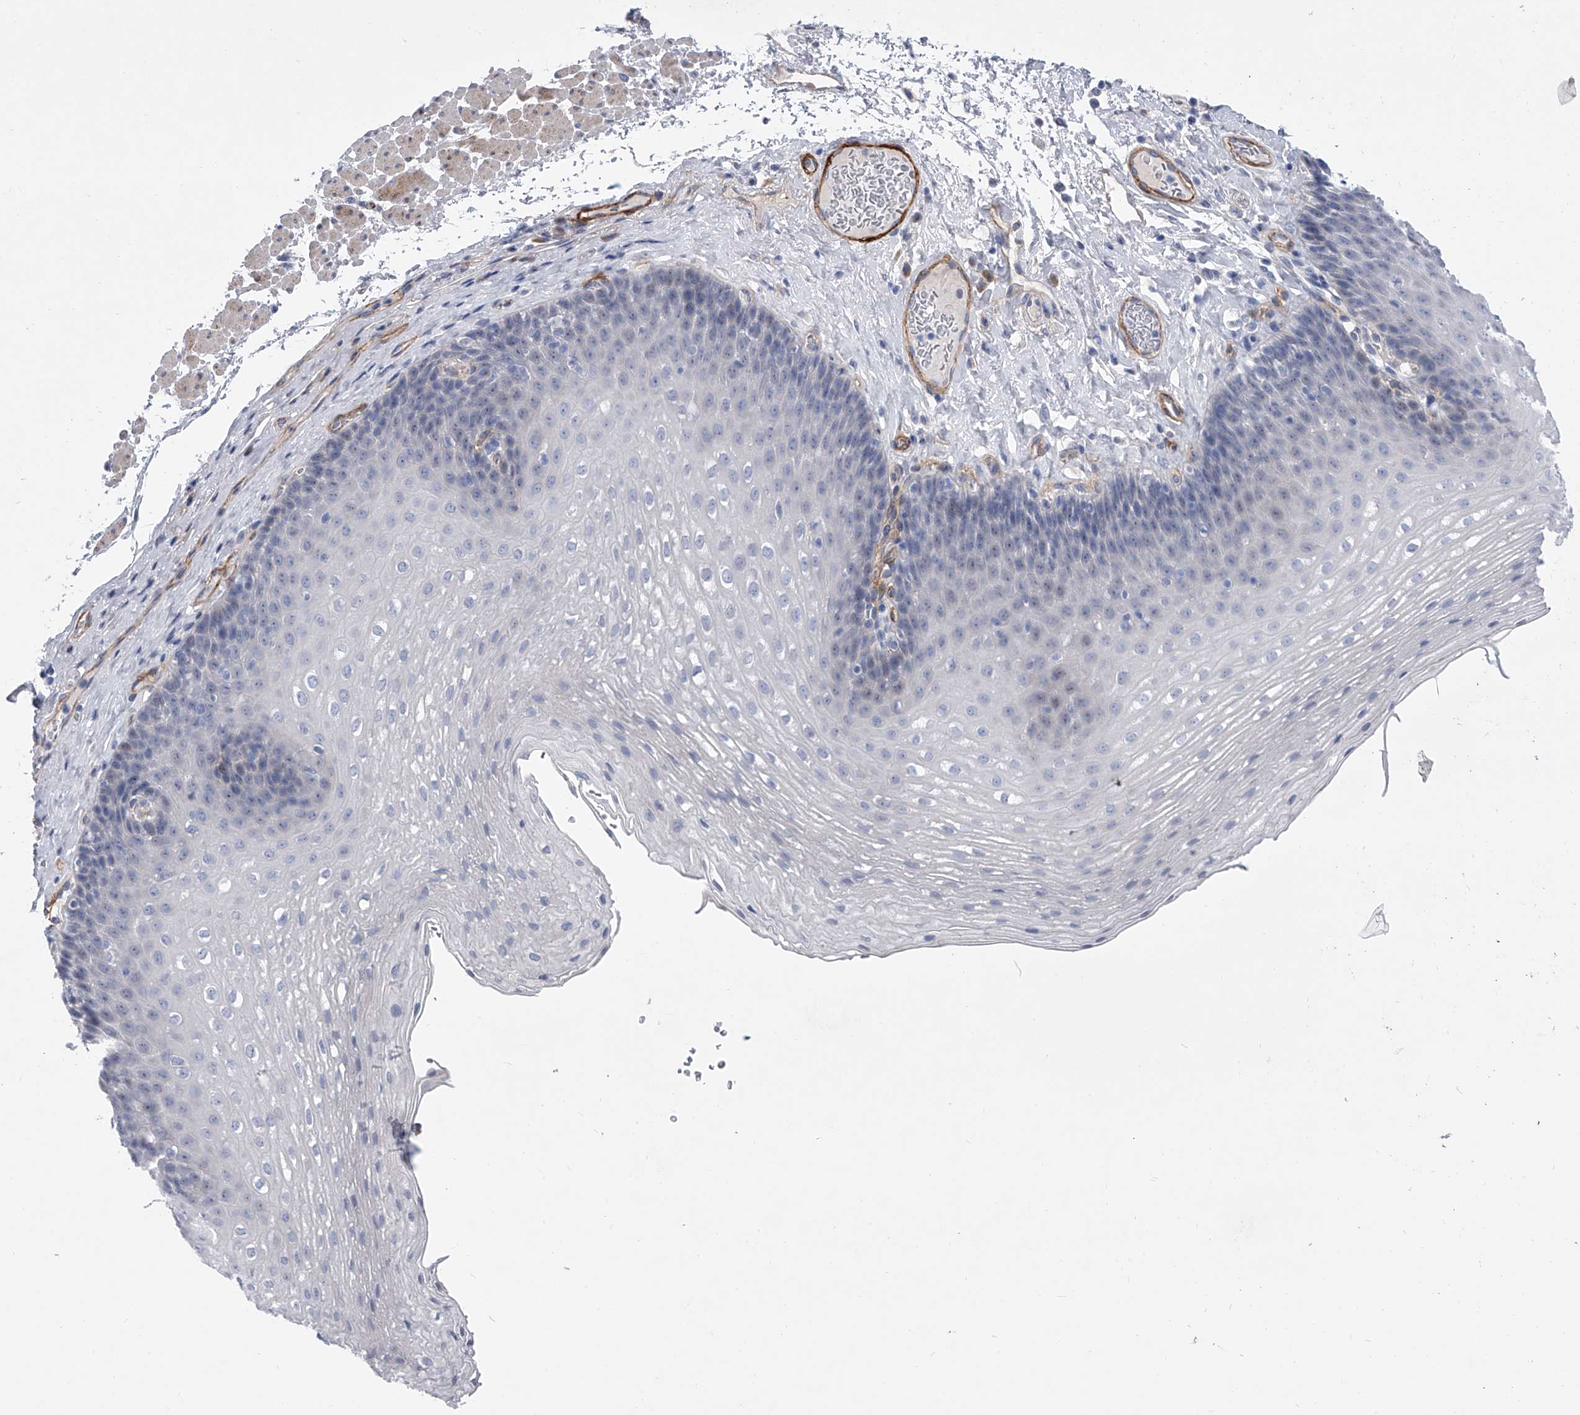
{"staining": {"intensity": "negative", "quantity": "none", "location": "none"}, "tissue": "esophagus", "cell_type": "Squamous epithelial cells", "image_type": "normal", "snomed": [{"axis": "morphology", "description": "Normal tissue, NOS"}, {"axis": "topography", "description": "Esophagus"}], "caption": "The immunohistochemistry micrograph has no significant expression in squamous epithelial cells of esophagus.", "gene": "ALG14", "patient": {"sex": "female", "age": 66}}